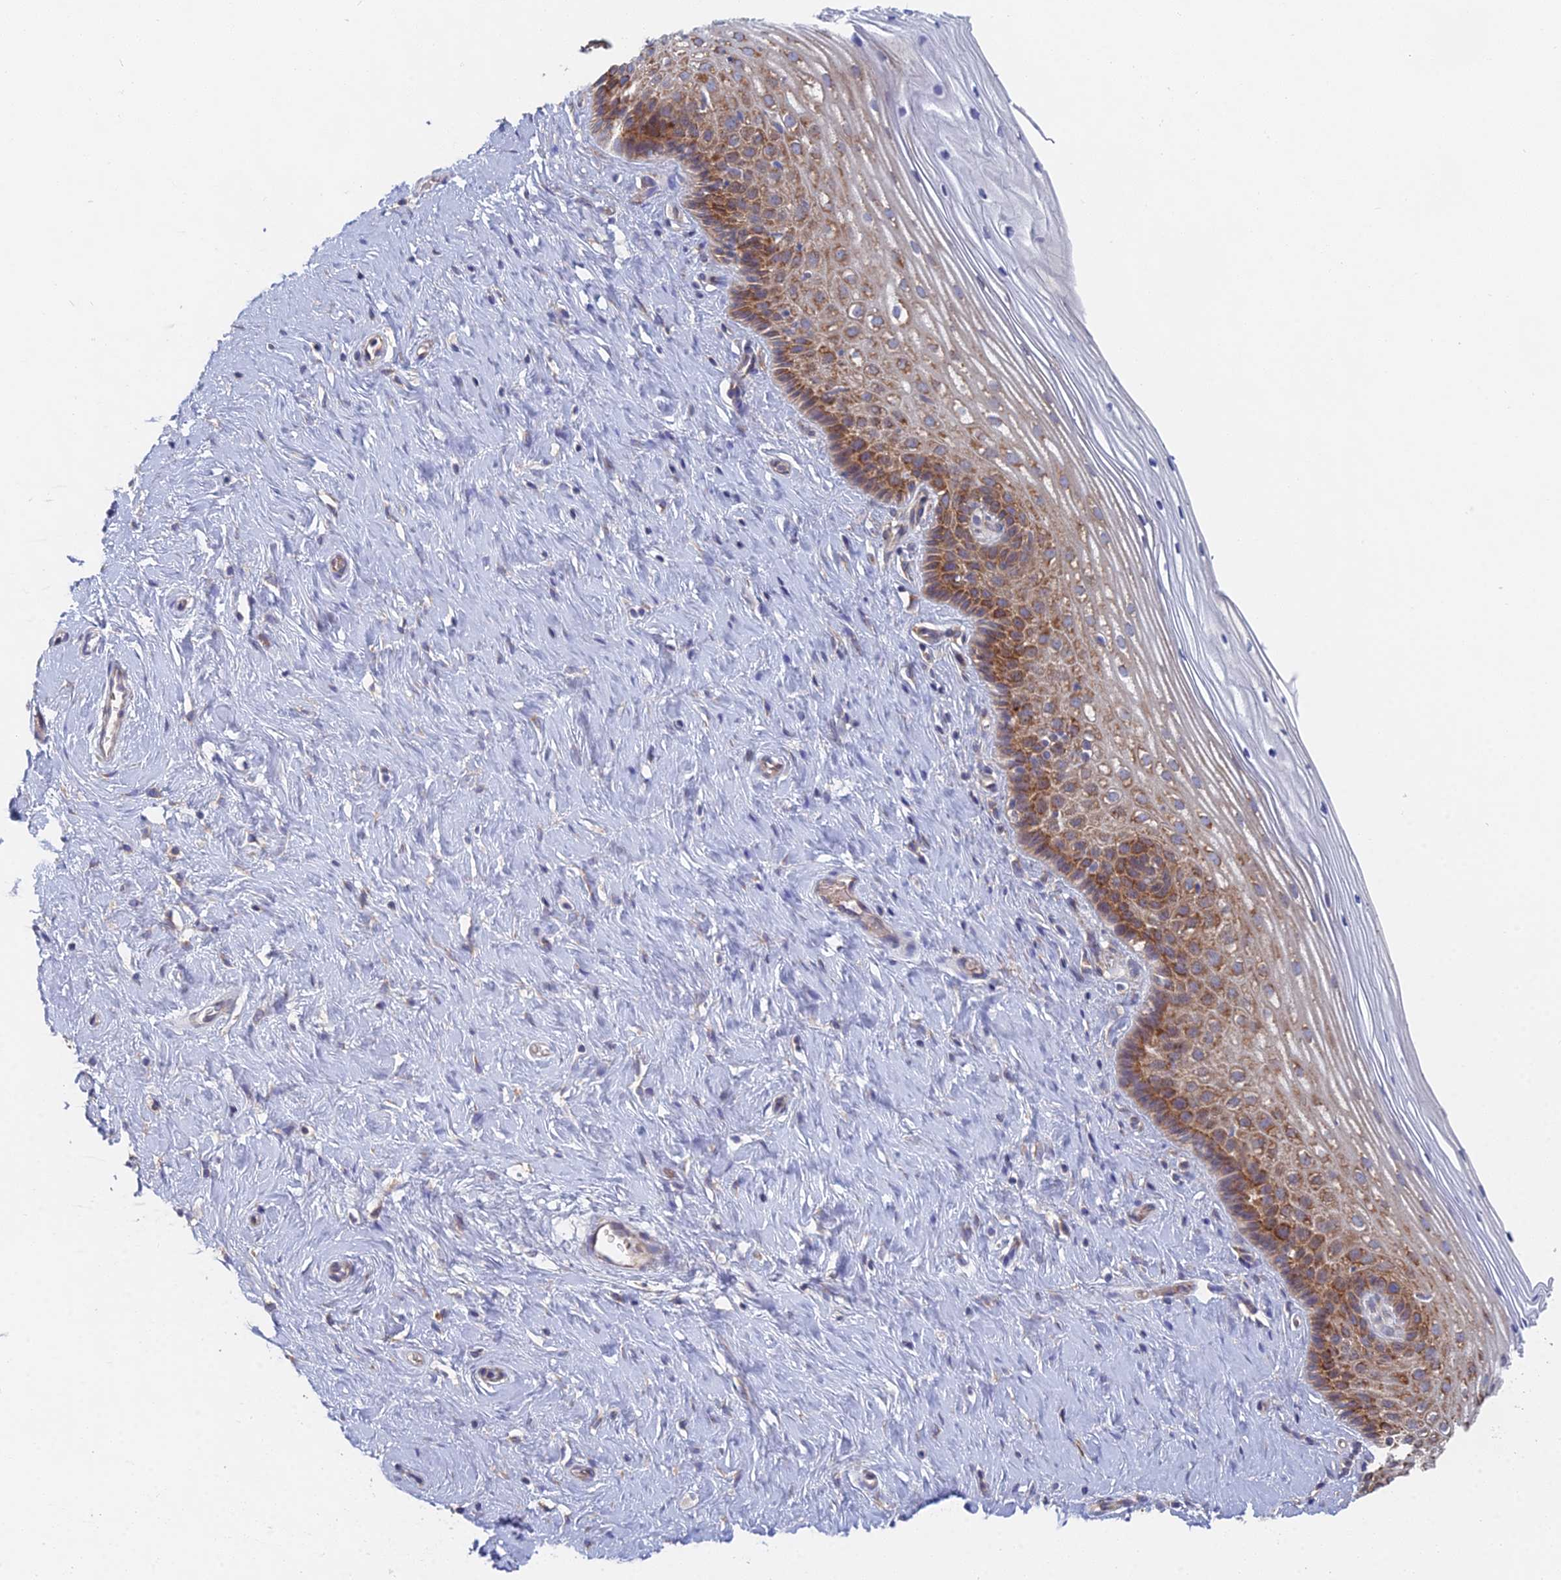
{"staining": {"intensity": "negative", "quantity": "none", "location": "none"}, "tissue": "cervix", "cell_type": "Glandular cells", "image_type": "normal", "snomed": [{"axis": "morphology", "description": "Normal tissue, NOS"}, {"axis": "topography", "description": "Cervix"}], "caption": "Immunohistochemistry micrograph of unremarkable cervix: human cervix stained with DAB exhibits no significant protein staining in glandular cells. Brightfield microscopy of immunohistochemistry stained with DAB (3,3'-diaminobenzidine) (brown) and hematoxylin (blue), captured at high magnification.", "gene": "ELOF1", "patient": {"sex": "female", "age": 33}}